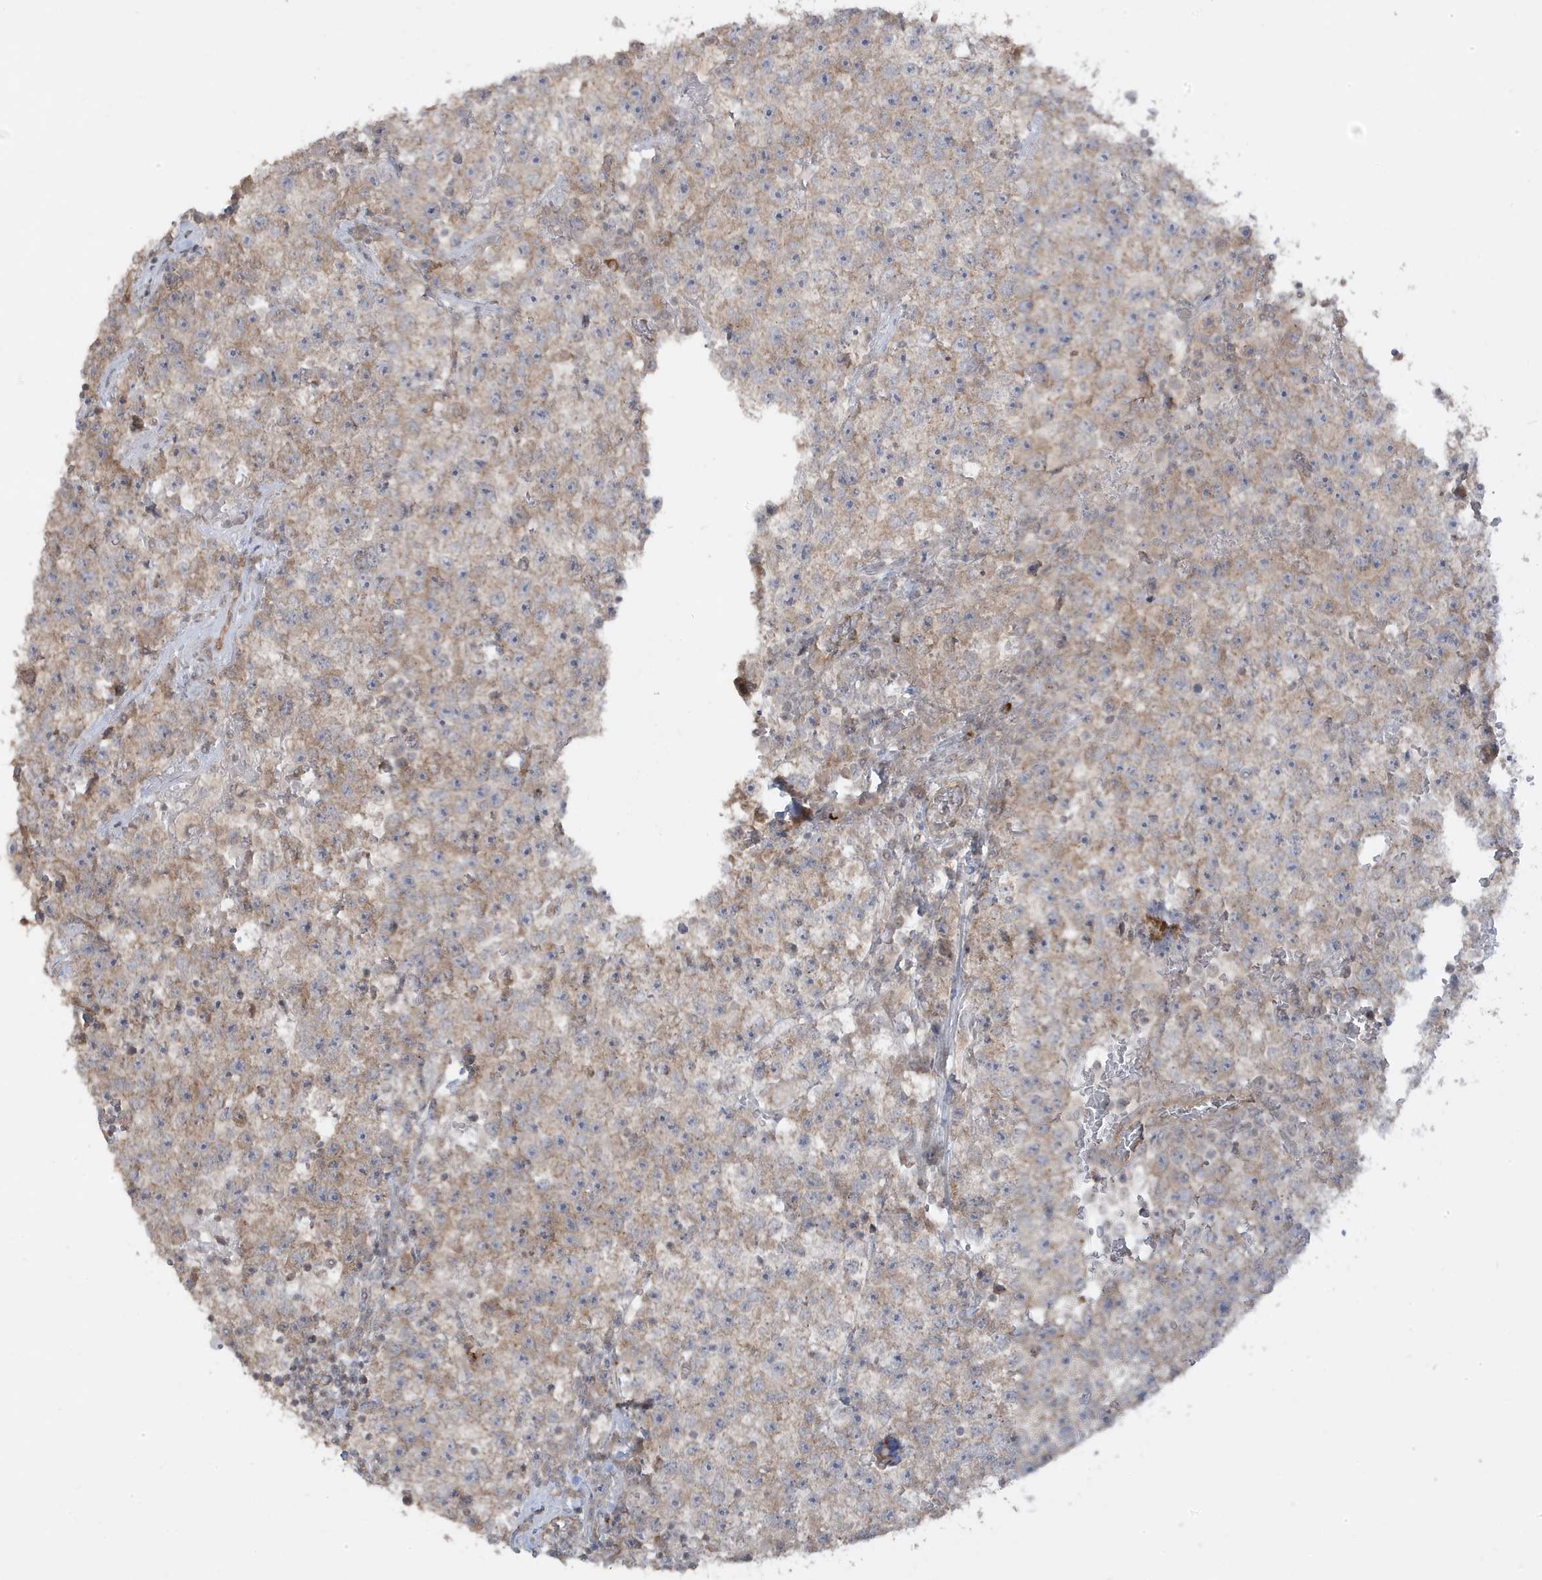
{"staining": {"intensity": "weak", "quantity": "25%-75%", "location": "cytoplasmic/membranous"}, "tissue": "testis cancer", "cell_type": "Tumor cells", "image_type": "cancer", "snomed": [{"axis": "morphology", "description": "Seminoma, NOS"}, {"axis": "topography", "description": "Testis"}], "caption": "This is a micrograph of IHC staining of testis seminoma, which shows weak staining in the cytoplasmic/membranous of tumor cells.", "gene": "DNAJC12", "patient": {"sex": "male", "age": 22}}